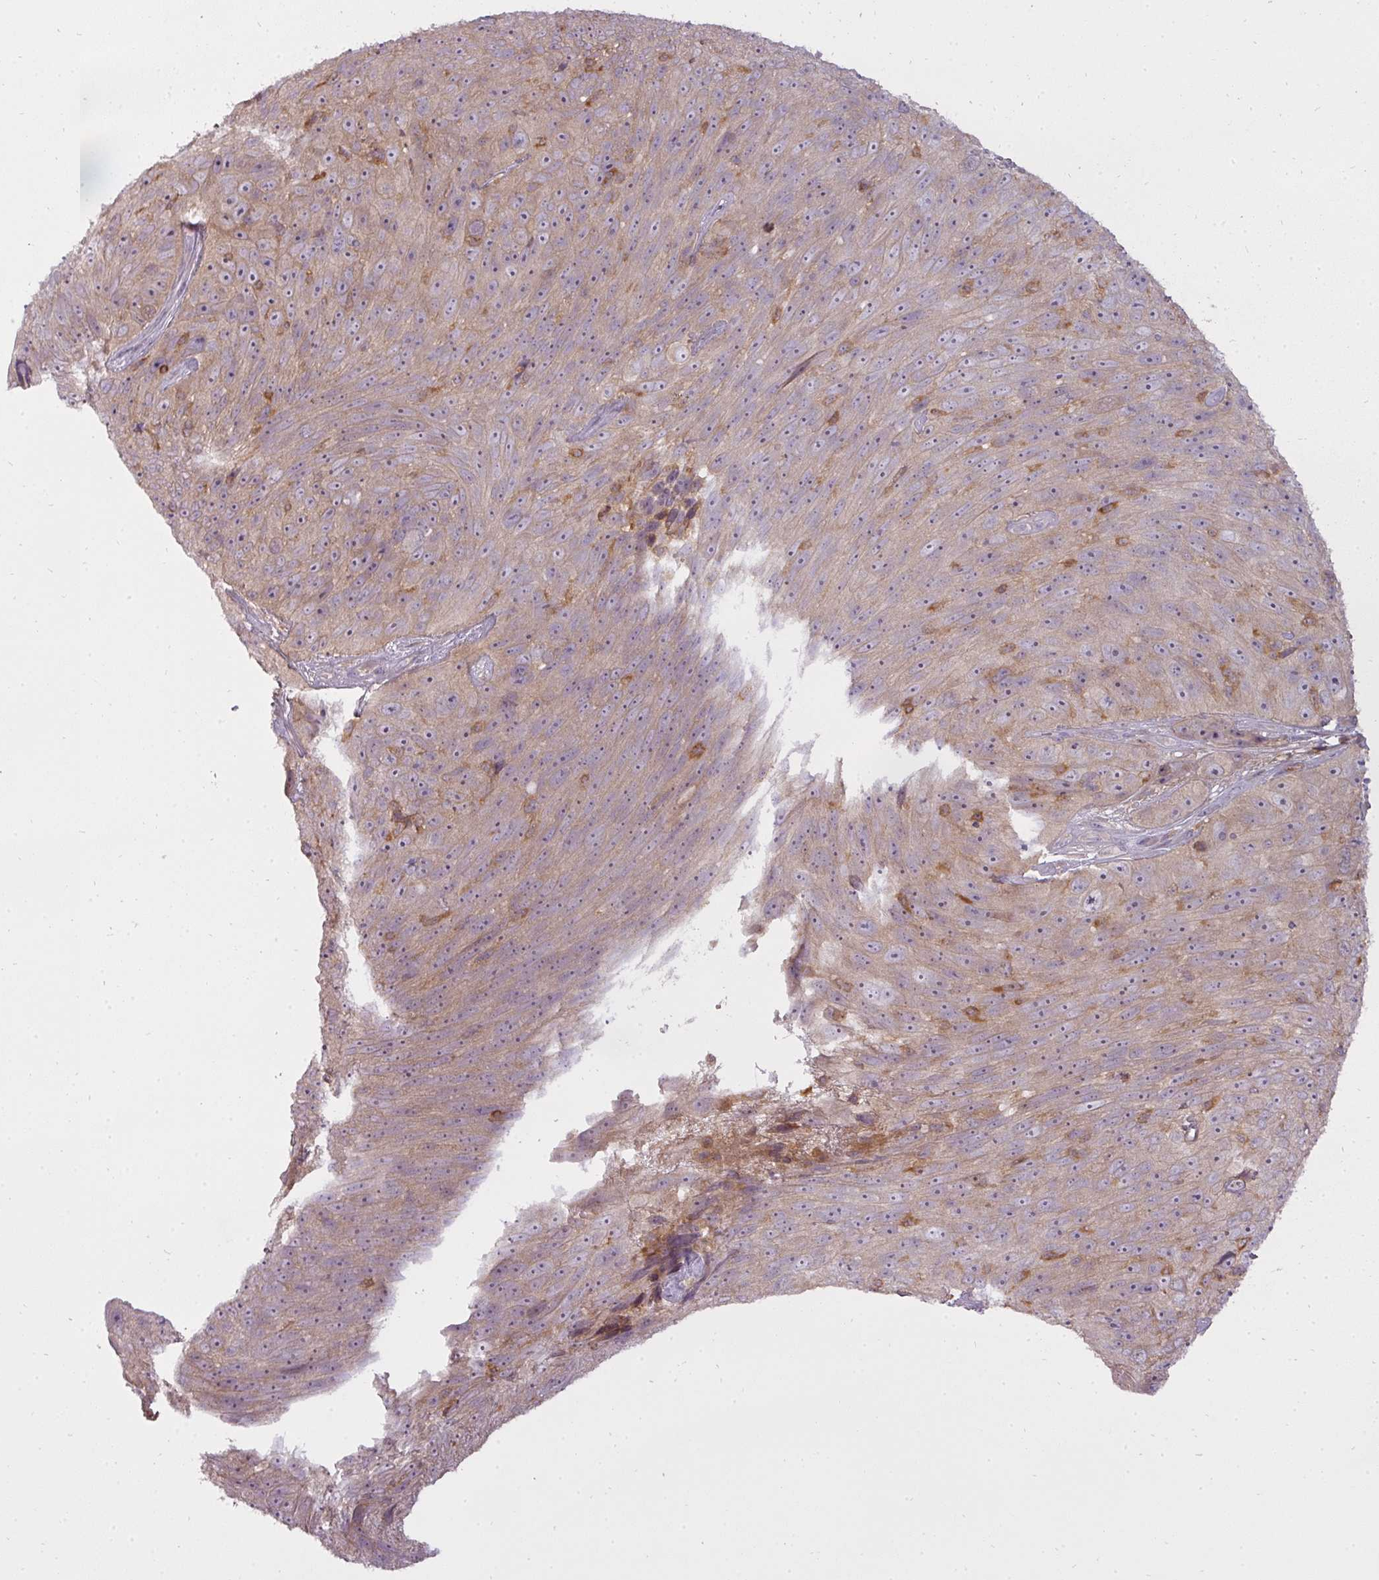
{"staining": {"intensity": "weak", "quantity": "25%-75%", "location": "cytoplasmic/membranous"}, "tissue": "skin cancer", "cell_type": "Tumor cells", "image_type": "cancer", "snomed": [{"axis": "morphology", "description": "Squamous cell carcinoma, NOS"}, {"axis": "topography", "description": "Skin"}], "caption": "Skin cancer (squamous cell carcinoma) stained for a protein demonstrates weak cytoplasmic/membranous positivity in tumor cells. Nuclei are stained in blue.", "gene": "STK4", "patient": {"sex": "female", "age": 87}}